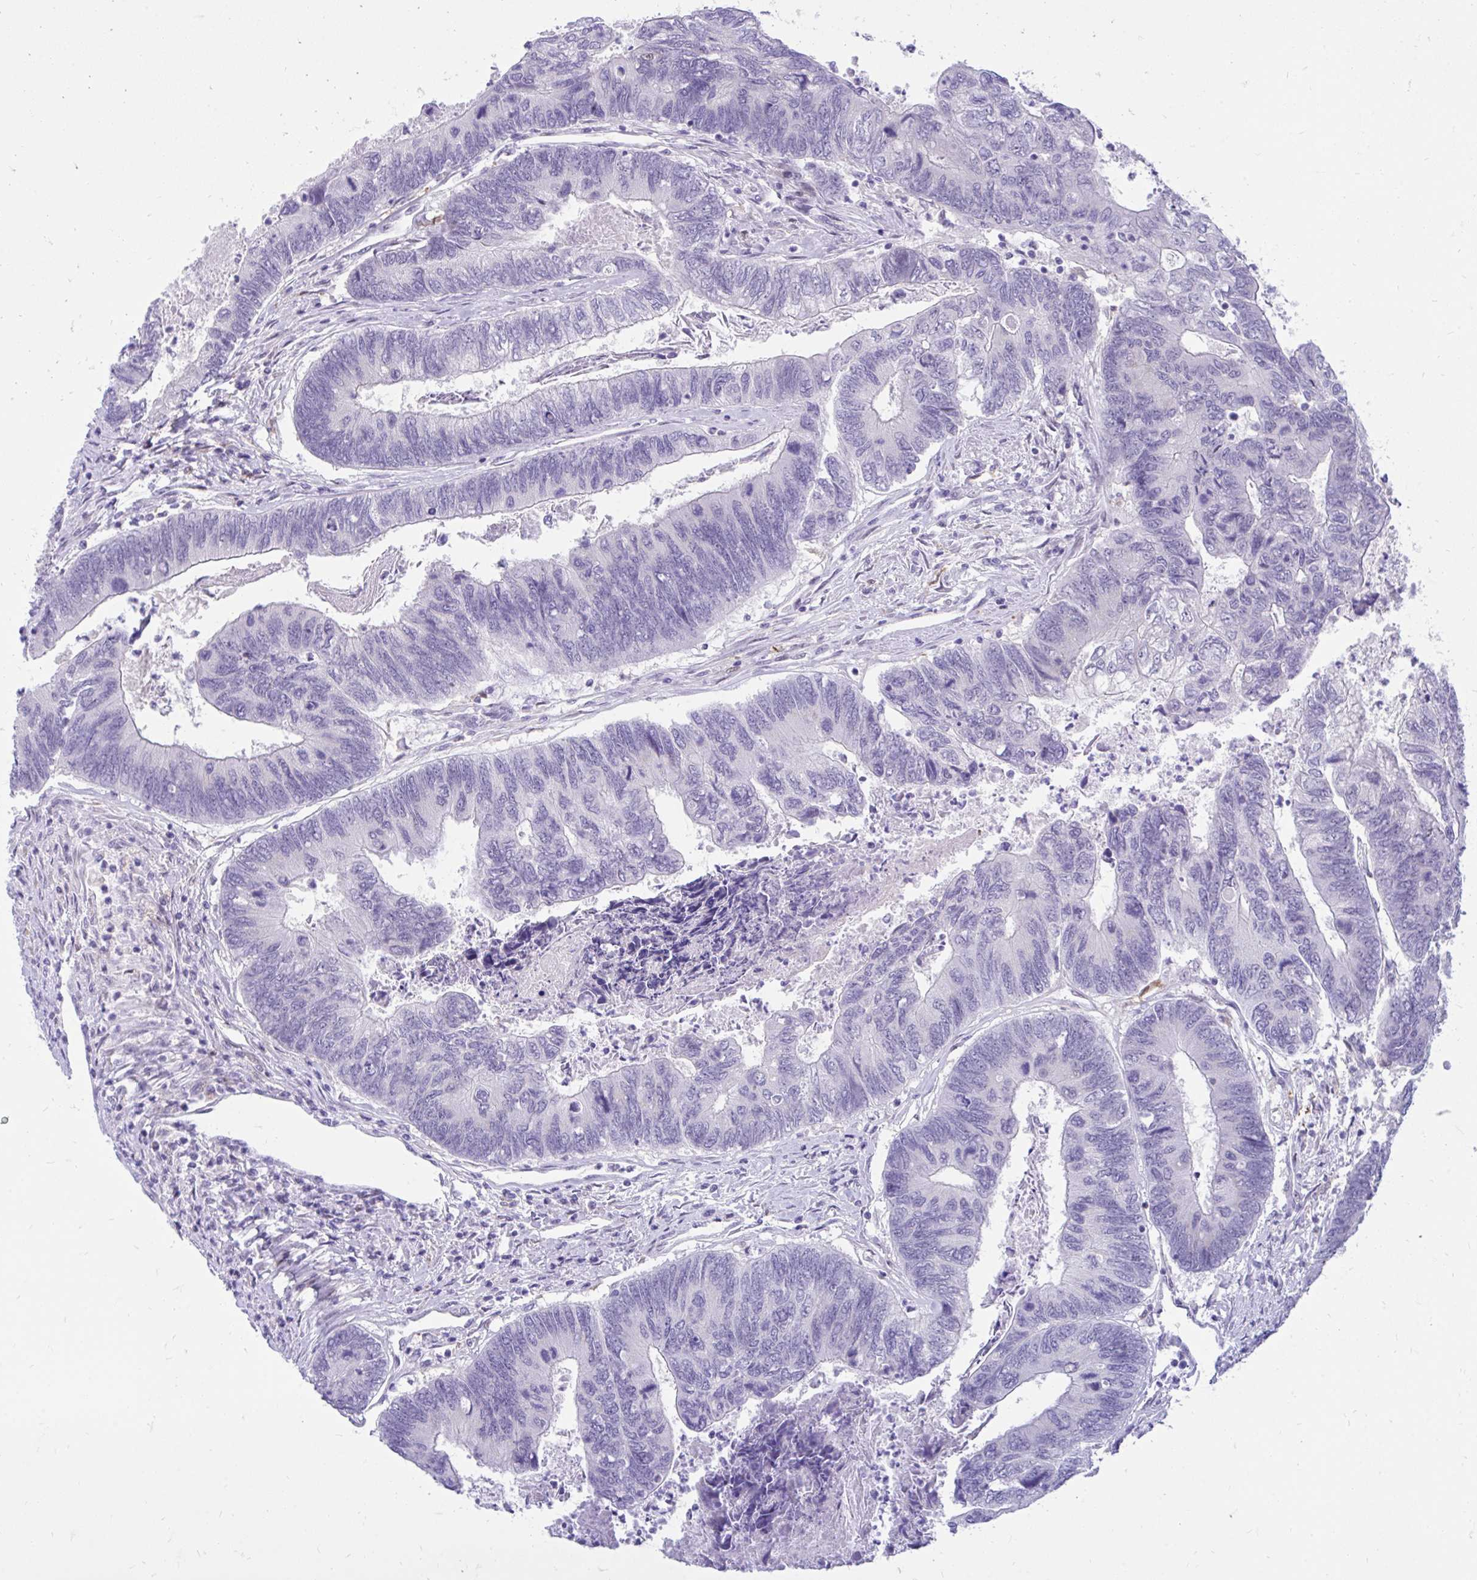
{"staining": {"intensity": "negative", "quantity": "none", "location": "none"}, "tissue": "colorectal cancer", "cell_type": "Tumor cells", "image_type": "cancer", "snomed": [{"axis": "morphology", "description": "Adenocarcinoma, NOS"}, {"axis": "topography", "description": "Colon"}], "caption": "IHC micrograph of human colorectal cancer (adenocarcinoma) stained for a protein (brown), which demonstrates no expression in tumor cells. (DAB immunohistochemistry (IHC) visualized using brightfield microscopy, high magnification).", "gene": "GLB1L2", "patient": {"sex": "female", "age": 67}}